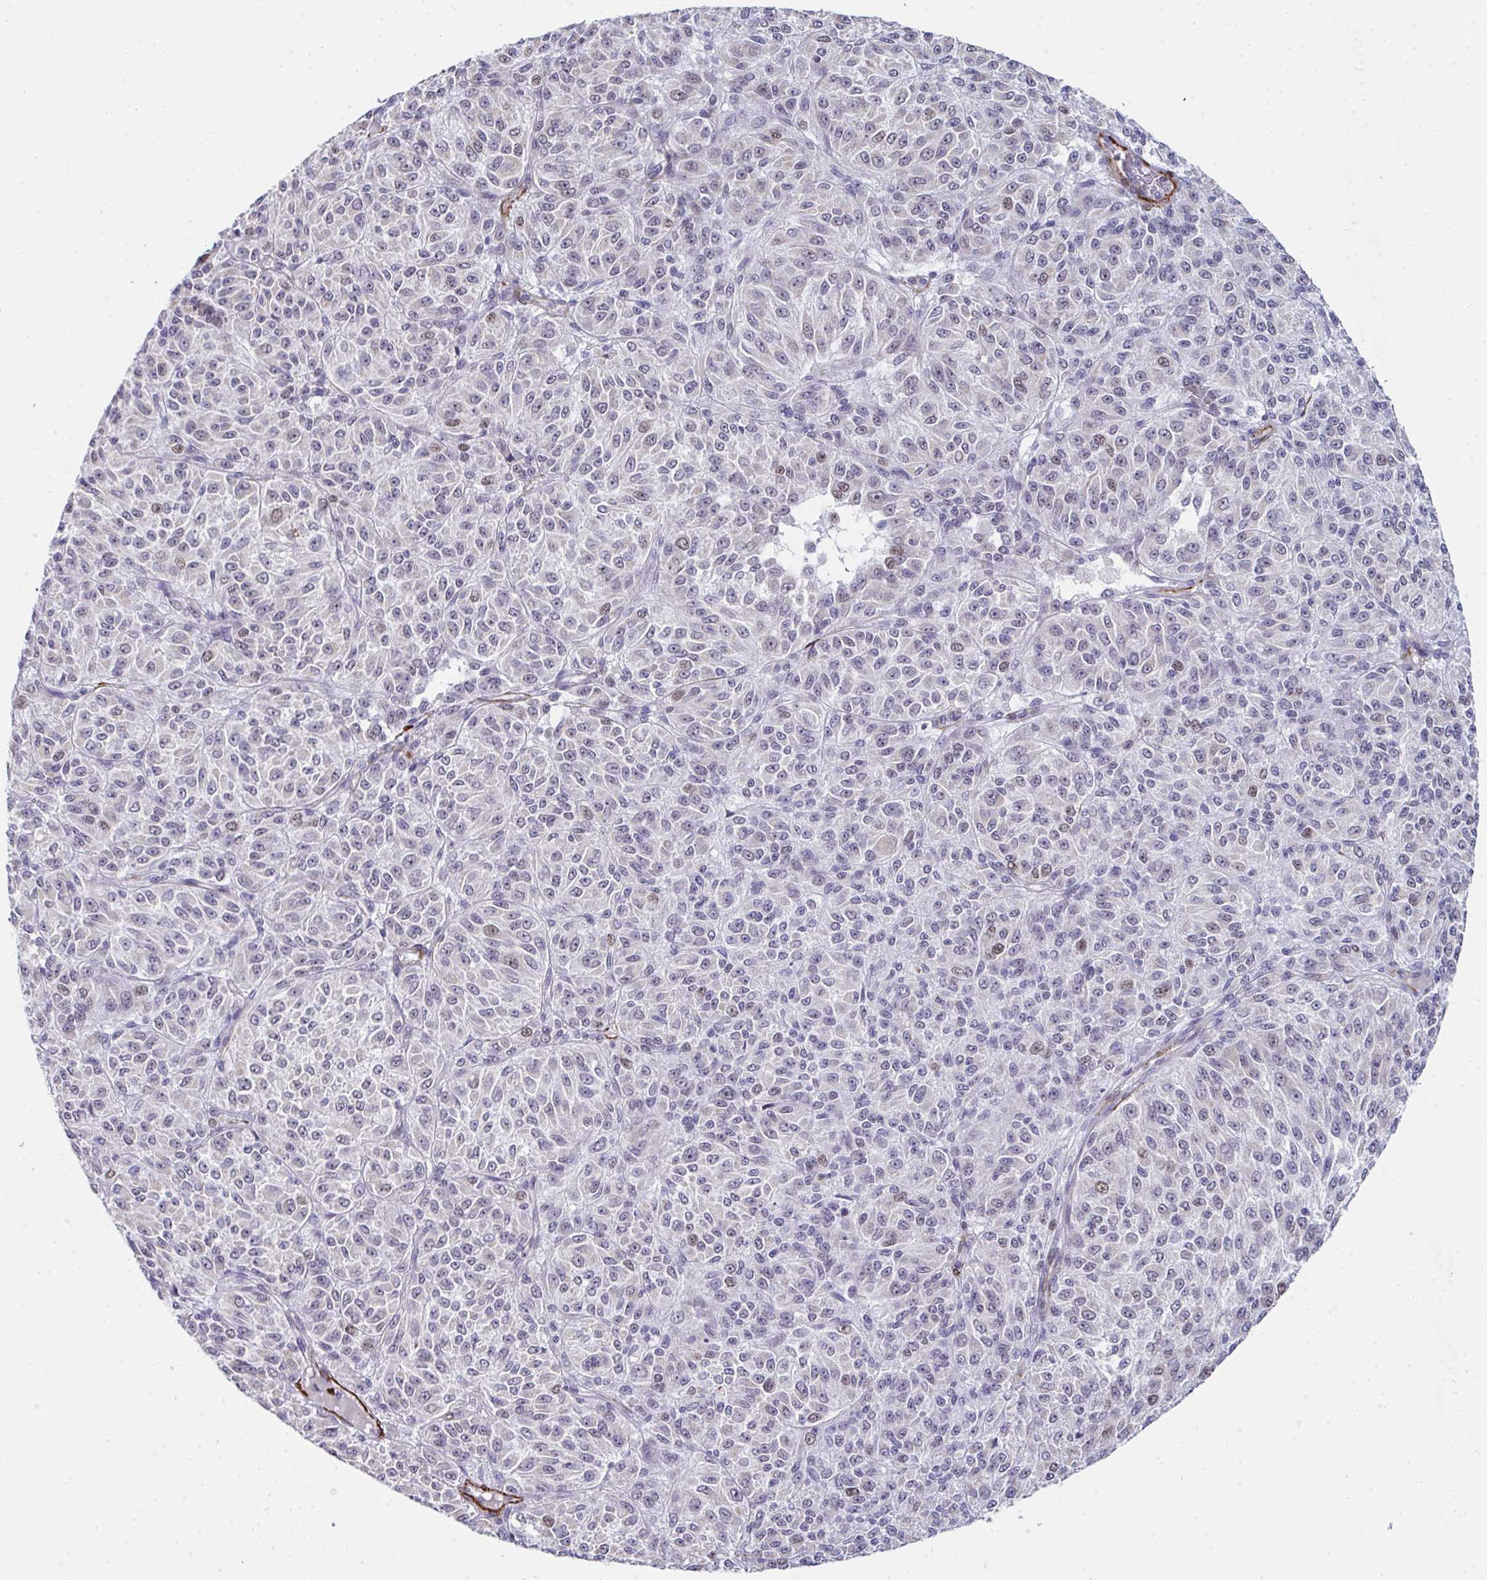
{"staining": {"intensity": "negative", "quantity": "none", "location": "none"}, "tissue": "melanoma", "cell_type": "Tumor cells", "image_type": "cancer", "snomed": [{"axis": "morphology", "description": "Malignant melanoma, Metastatic site"}, {"axis": "topography", "description": "Brain"}], "caption": "Tumor cells are negative for protein expression in human melanoma.", "gene": "GINS2", "patient": {"sex": "female", "age": 56}}